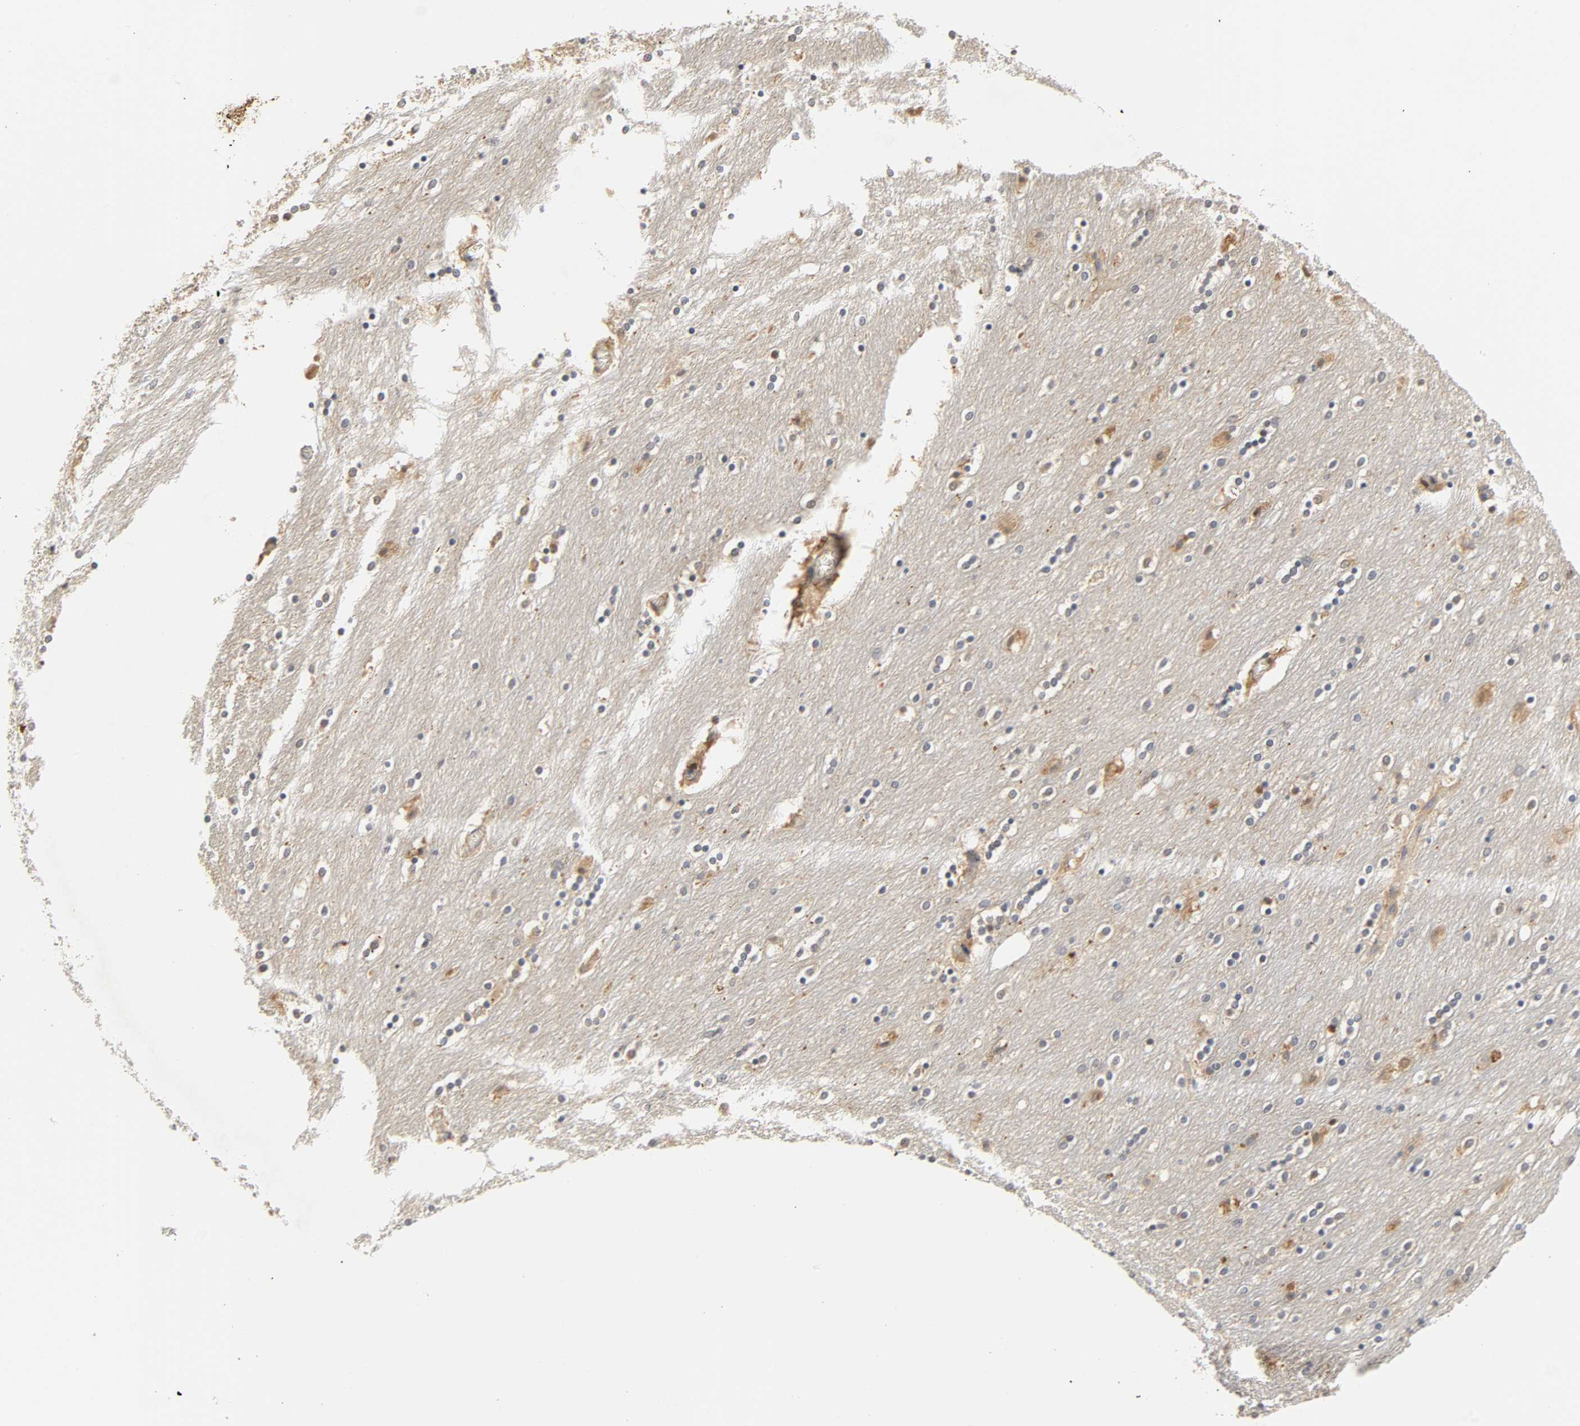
{"staining": {"intensity": "negative", "quantity": "none", "location": "none"}, "tissue": "caudate", "cell_type": "Glial cells", "image_type": "normal", "snomed": [{"axis": "morphology", "description": "Normal tissue, NOS"}, {"axis": "topography", "description": "Lateral ventricle wall"}], "caption": "Immunohistochemistry image of benign caudate: human caudate stained with DAB (3,3'-diaminobenzidine) demonstrates no significant protein expression in glial cells.", "gene": "MIF", "patient": {"sex": "female", "age": 54}}